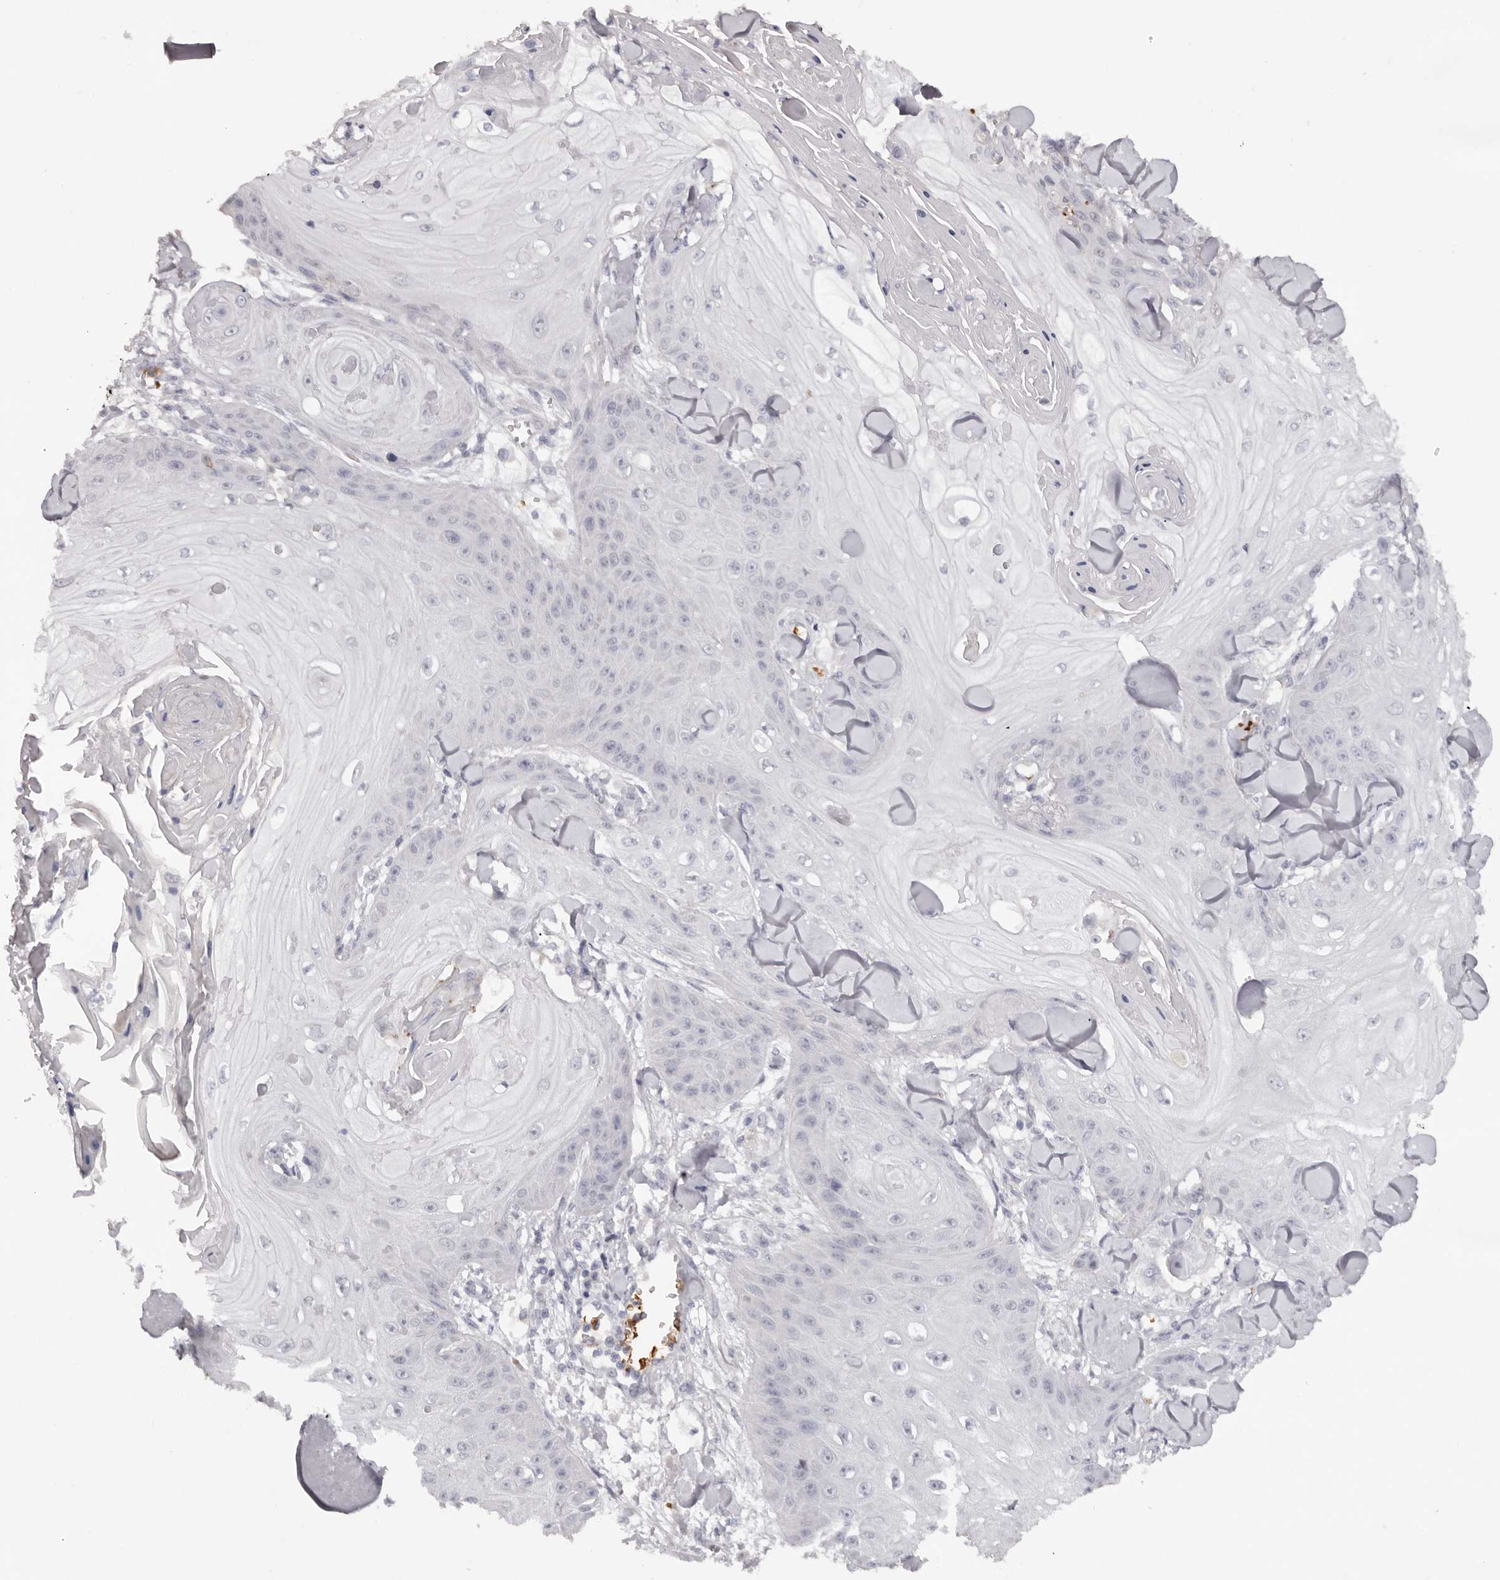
{"staining": {"intensity": "negative", "quantity": "none", "location": "none"}, "tissue": "skin cancer", "cell_type": "Tumor cells", "image_type": "cancer", "snomed": [{"axis": "morphology", "description": "Squamous cell carcinoma, NOS"}, {"axis": "topography", "description": "Skin"}], "caption": "This is an immunohistochemistry (IHC) micrograph of human skin cancer. There is no positivity in tumor cells.", "gene": "TNR", "patient": {"sex": "male", "age": 74}}